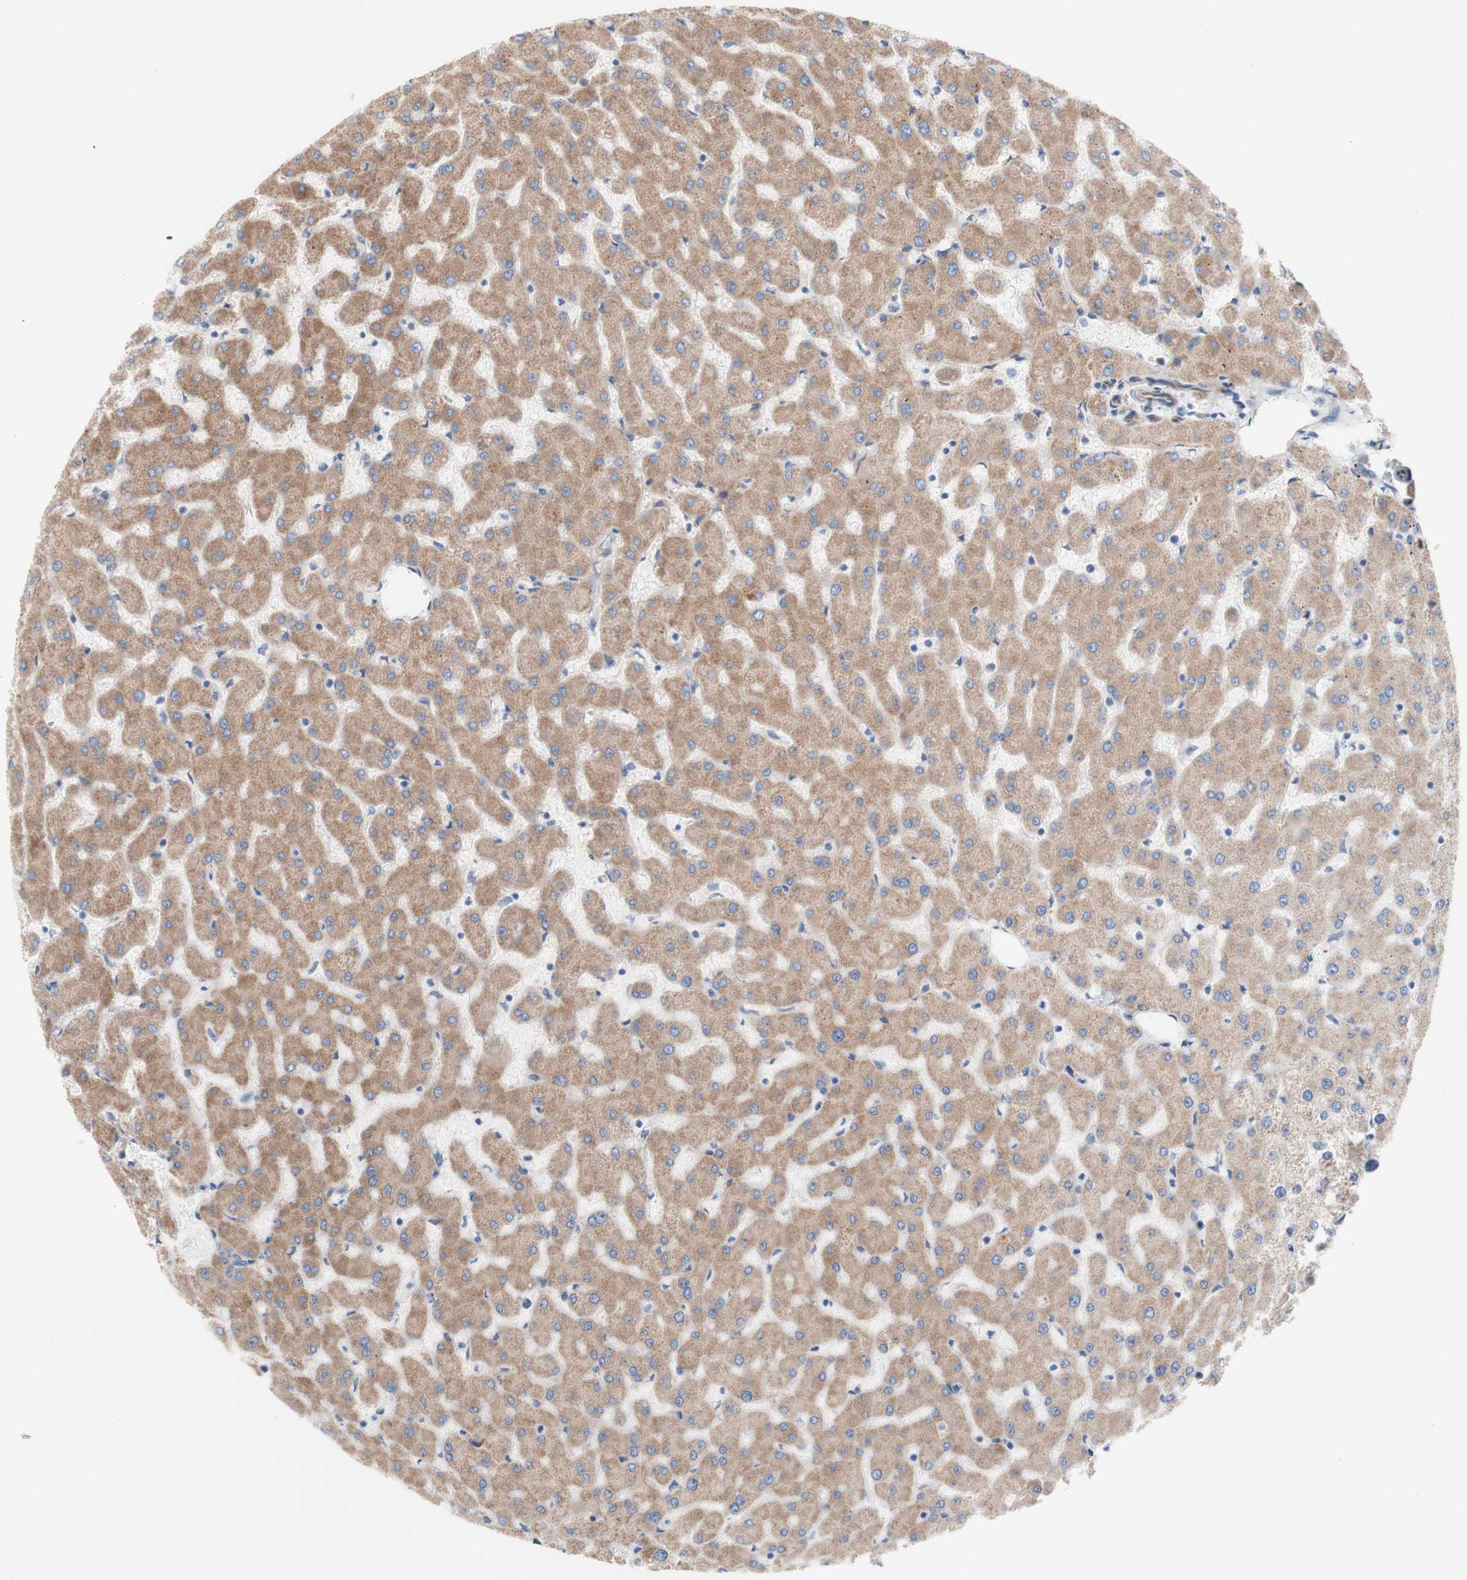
{"staining": {"intensity": "weak", "quantity": ">75%", "location": "cytoplasmic/membranous"}, "tissue": "liver", "cell_type": "Cholangiocytes", "image_type": "normal", "snomed": [{"axis": "morphology", "description": "Normal tissue, NOS"}, {"axis": "topography", "description": "Liver"}], "caption": "A brown stain shows weak cytoplasmic/membranous positivity of a protein in cholangiocytes of normal human liver. (Stains: DAB in brown, nuclei in blue, Microscopy: brightfield microscopy at high magnification).", "gene": "LRIG3", "patient": {"sex": "female", "age": 63}}